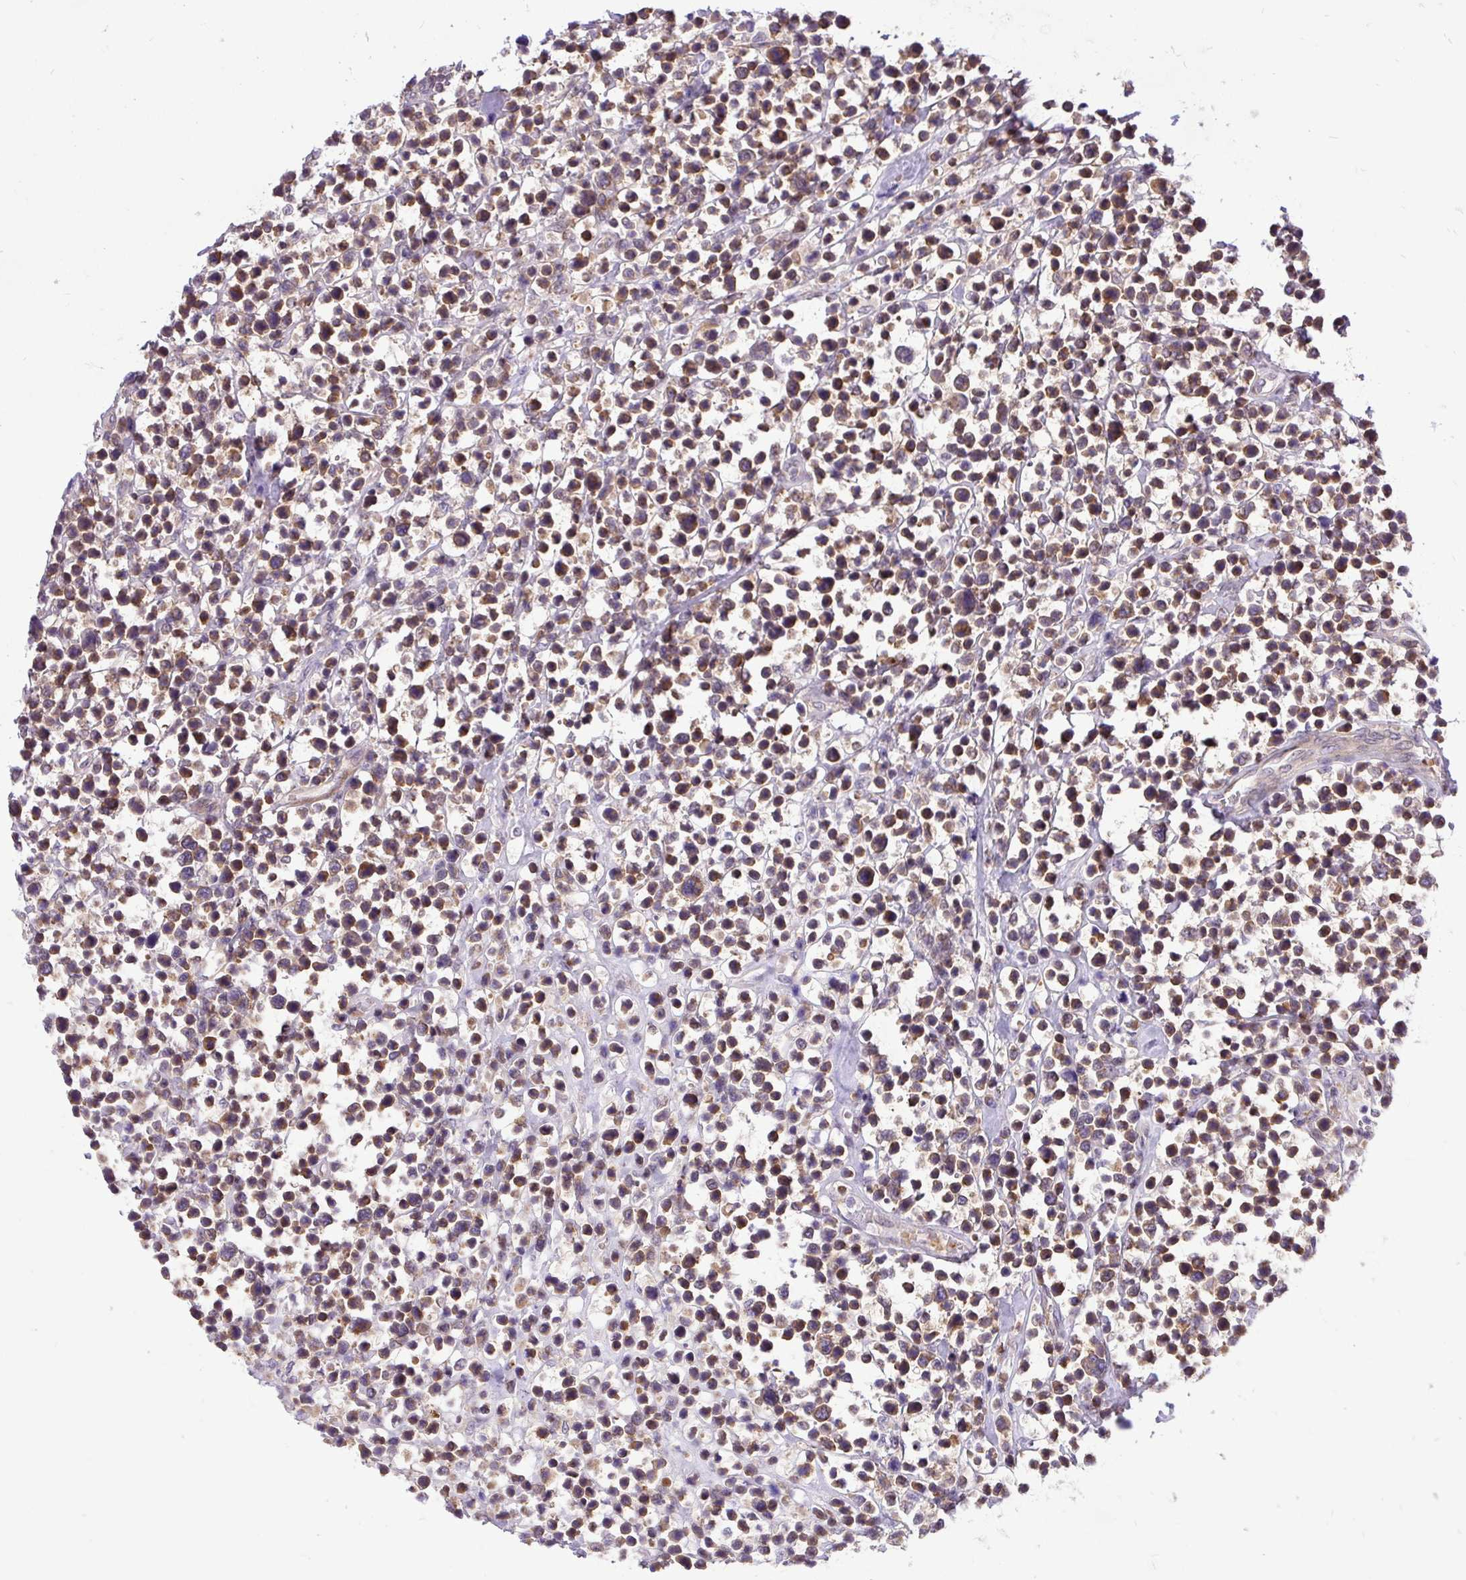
{"staining": {"intensity": "moderate", "quantity": ">75%", "location": "cytoplasmic/membranous"}, "tissue": "lymphoma", "cell_type": "Tumor cells", "image_type": "cancer", "snomed": [{"axis": "morphology", "description": "Malignant lymphoma, non-Hodgkin's type, Low grade"}, {"axis": "topography", "description": "Lymph node"}], "caption": "Lymphoma stained with a protein marker exhibits moderate staining in tumor cells.", "gene": "TRIM17", "patient": {"sex": "male", "age": 60}}